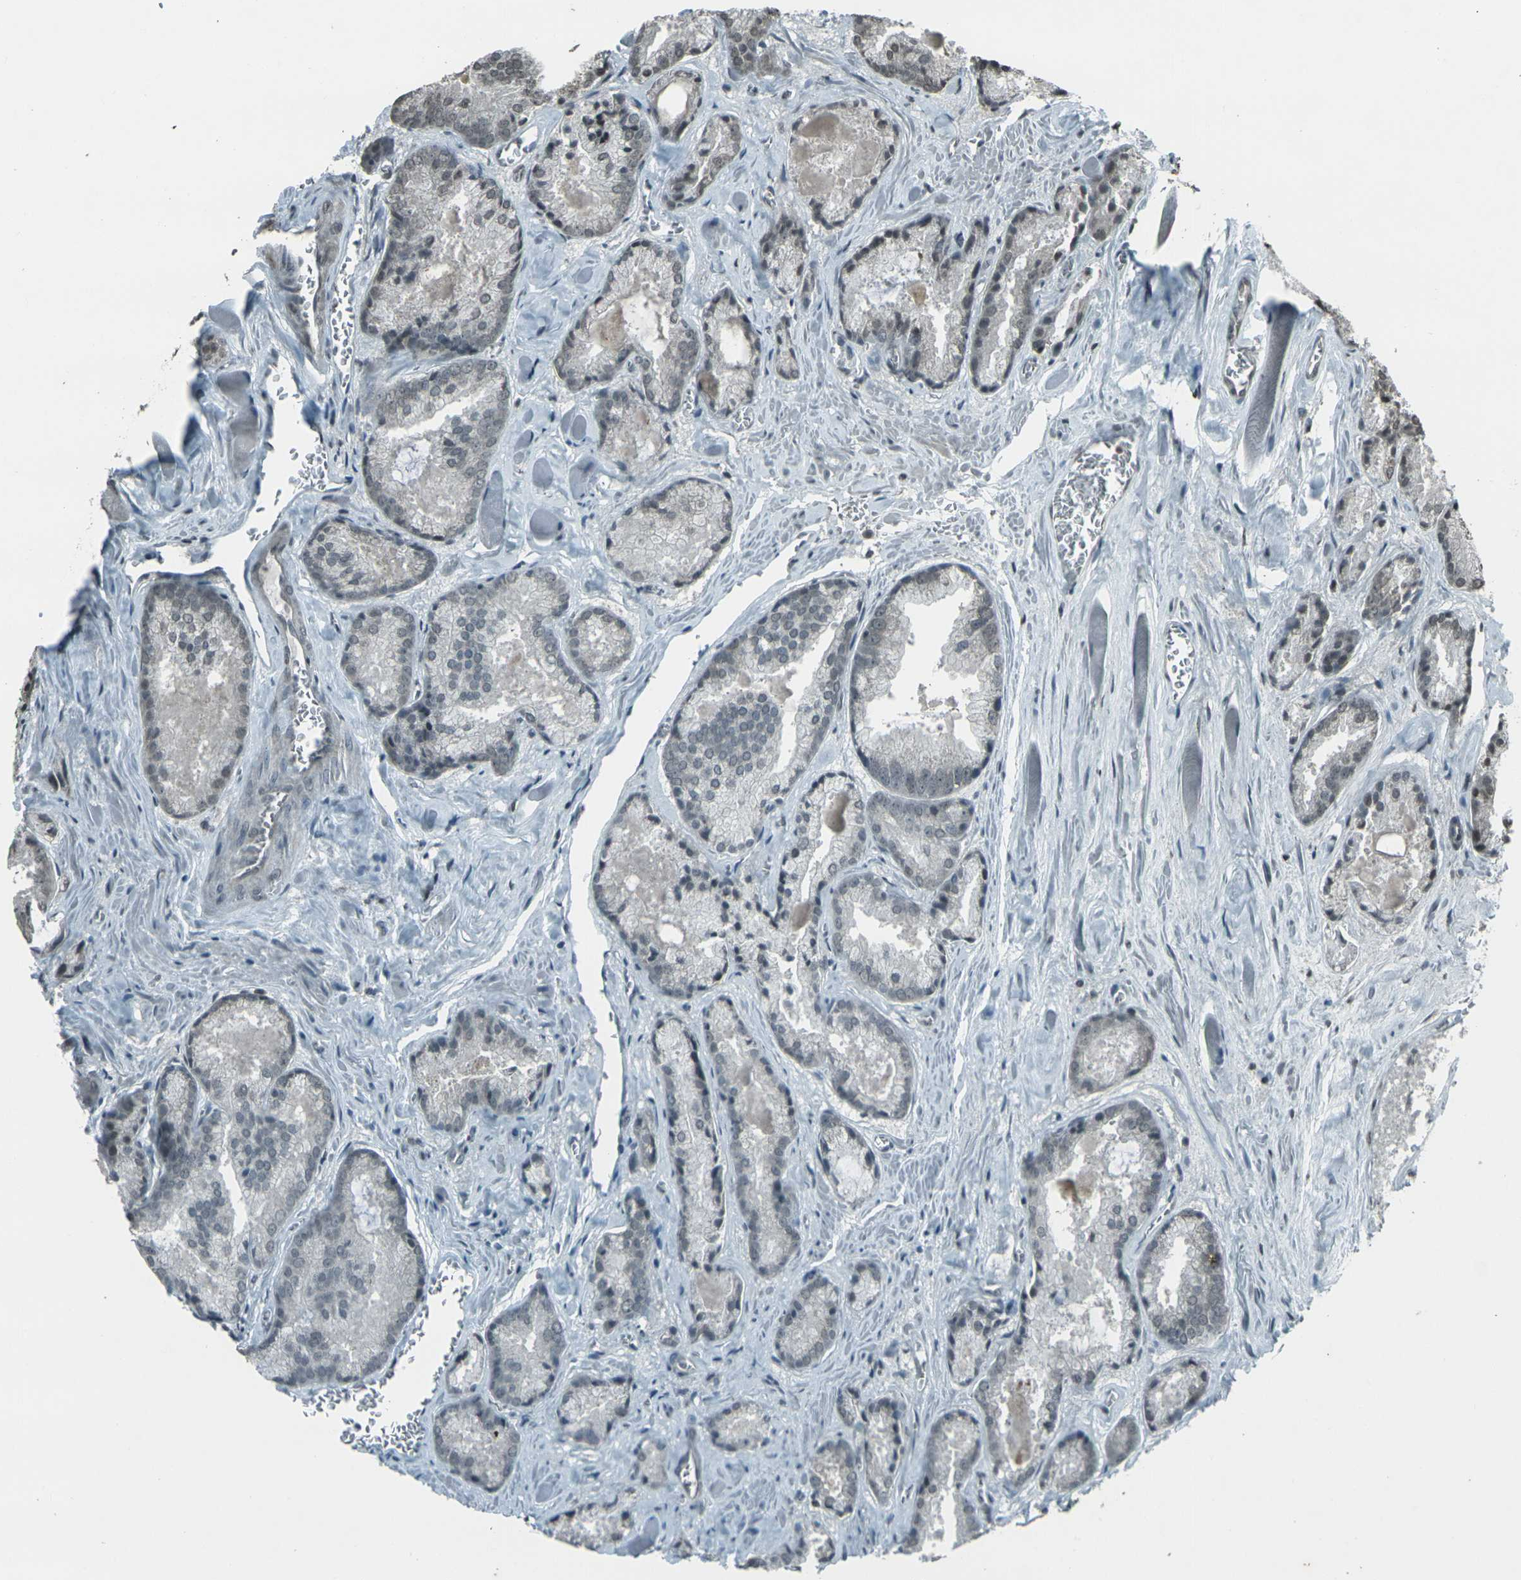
{"staining": {"intensity": "weak", "quantity": "<25%", "location": "nuclear"}, "tissue": "prostate cancer", "cell_type": "Tumor cells", "image_type": "cancer", "snomed": [{"axis": "morphology", "description": "Adenocarcinoma, Low grade"}, {"axis": "topography", "description": "Prostate"}], "caption": "Tumor cells are negative for brown protein staining in prostate cancer.", "gene": "PRPF8", "patient": {"sex": "male", "age": 64}}